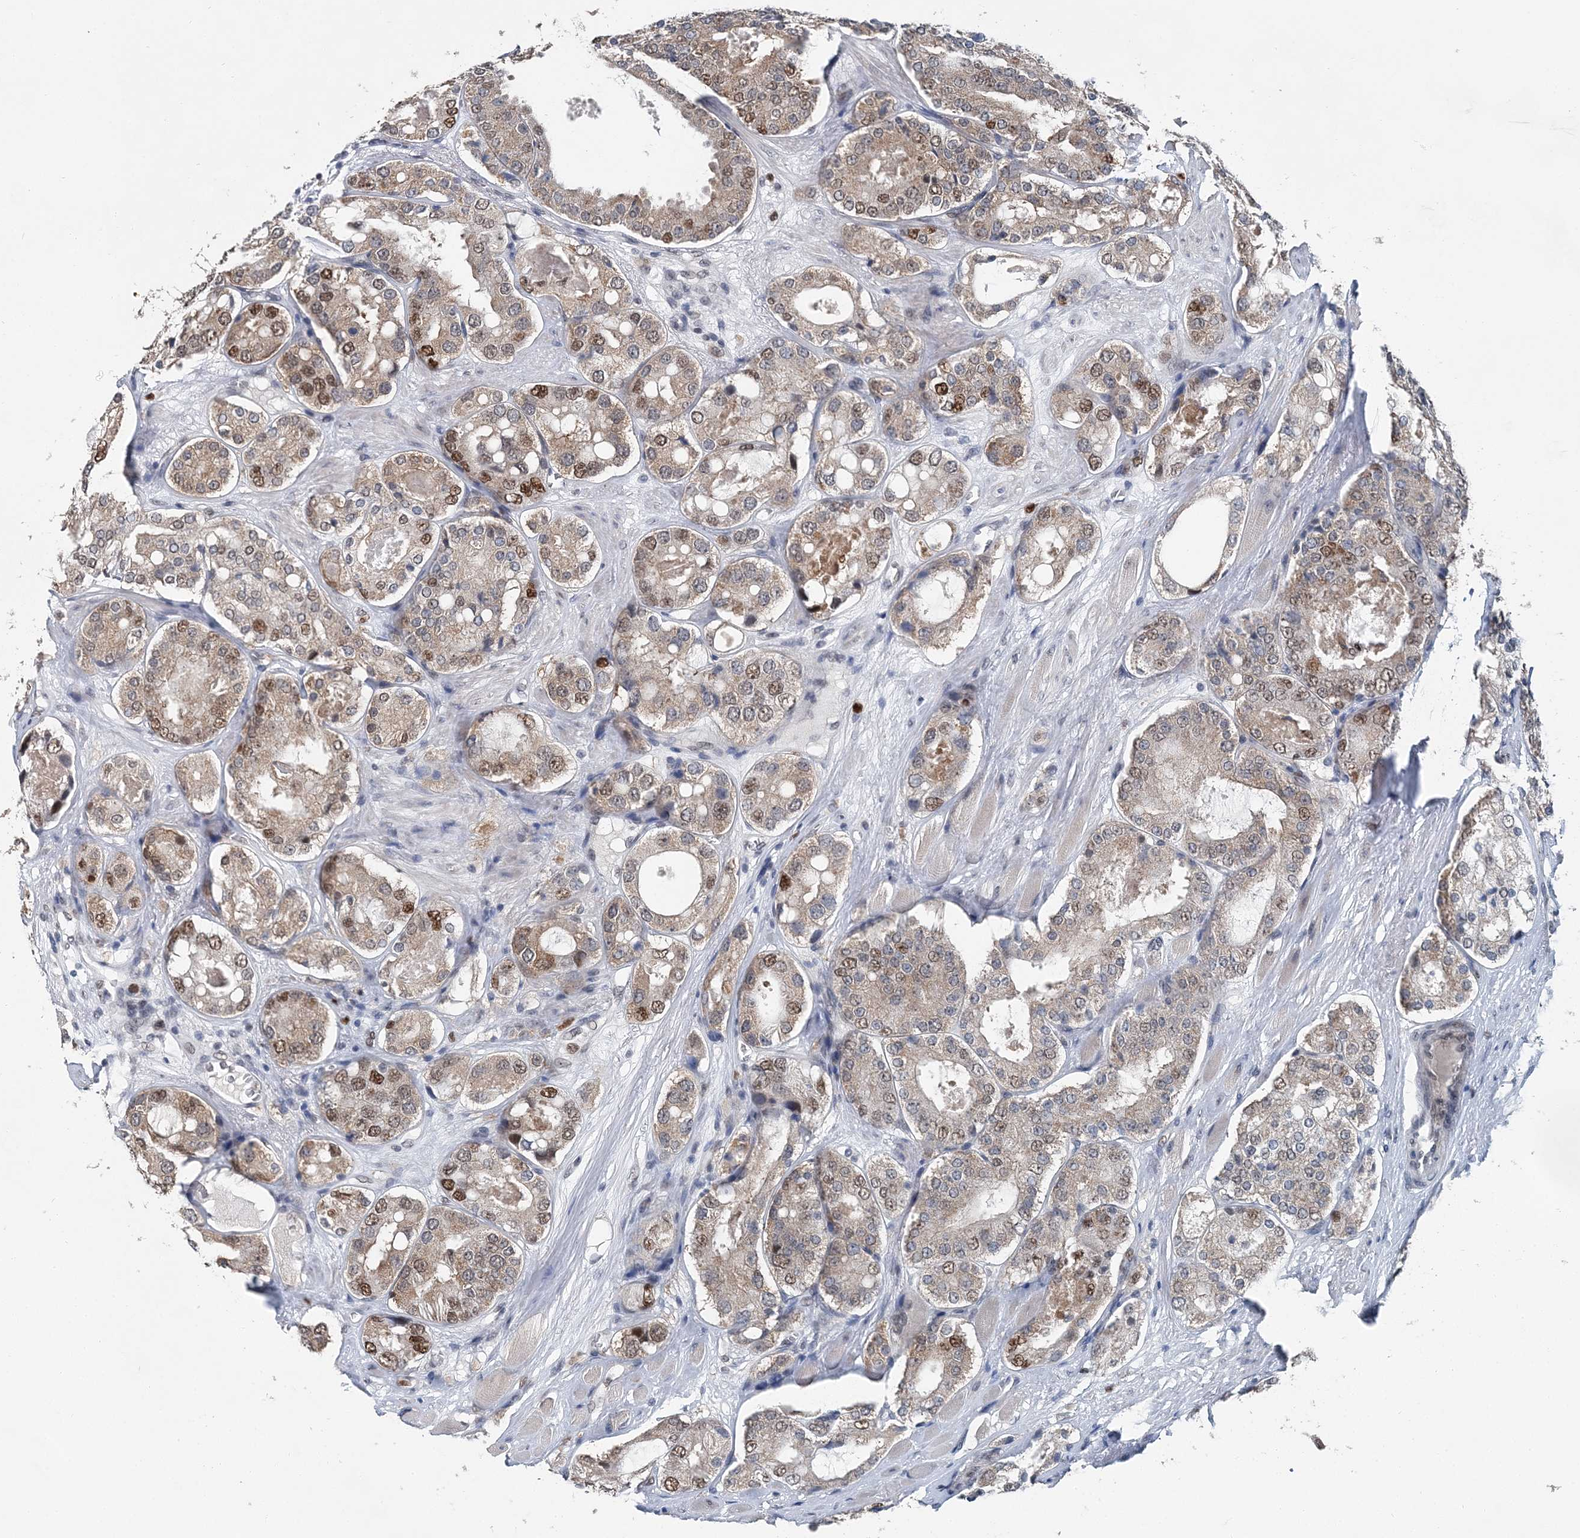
{"staining": {"intensity": "moderate", "quantity": "25%-75%", "location": "cytoplasmic/membranous,nuclear"}, "tissue": "prostate cancer", "cell_type": "Tumor cells", "image_type": "cancer", "snomed": [{"axis": "morphology", "description": "Adenocarcinoma, High grade"}, {"axis": "topography", "description": "Prostate"}], "caption": "Prostate cancer (high-grade adenocarcinoma) tissue reveals moderate cytoplasmic/membranous and nuclear expression in approximately 25%-75% of tumor cells, visualized by immunohistochemistry.", "gene": "HAT1", "patient": {"sex": "male", "age": 65}}